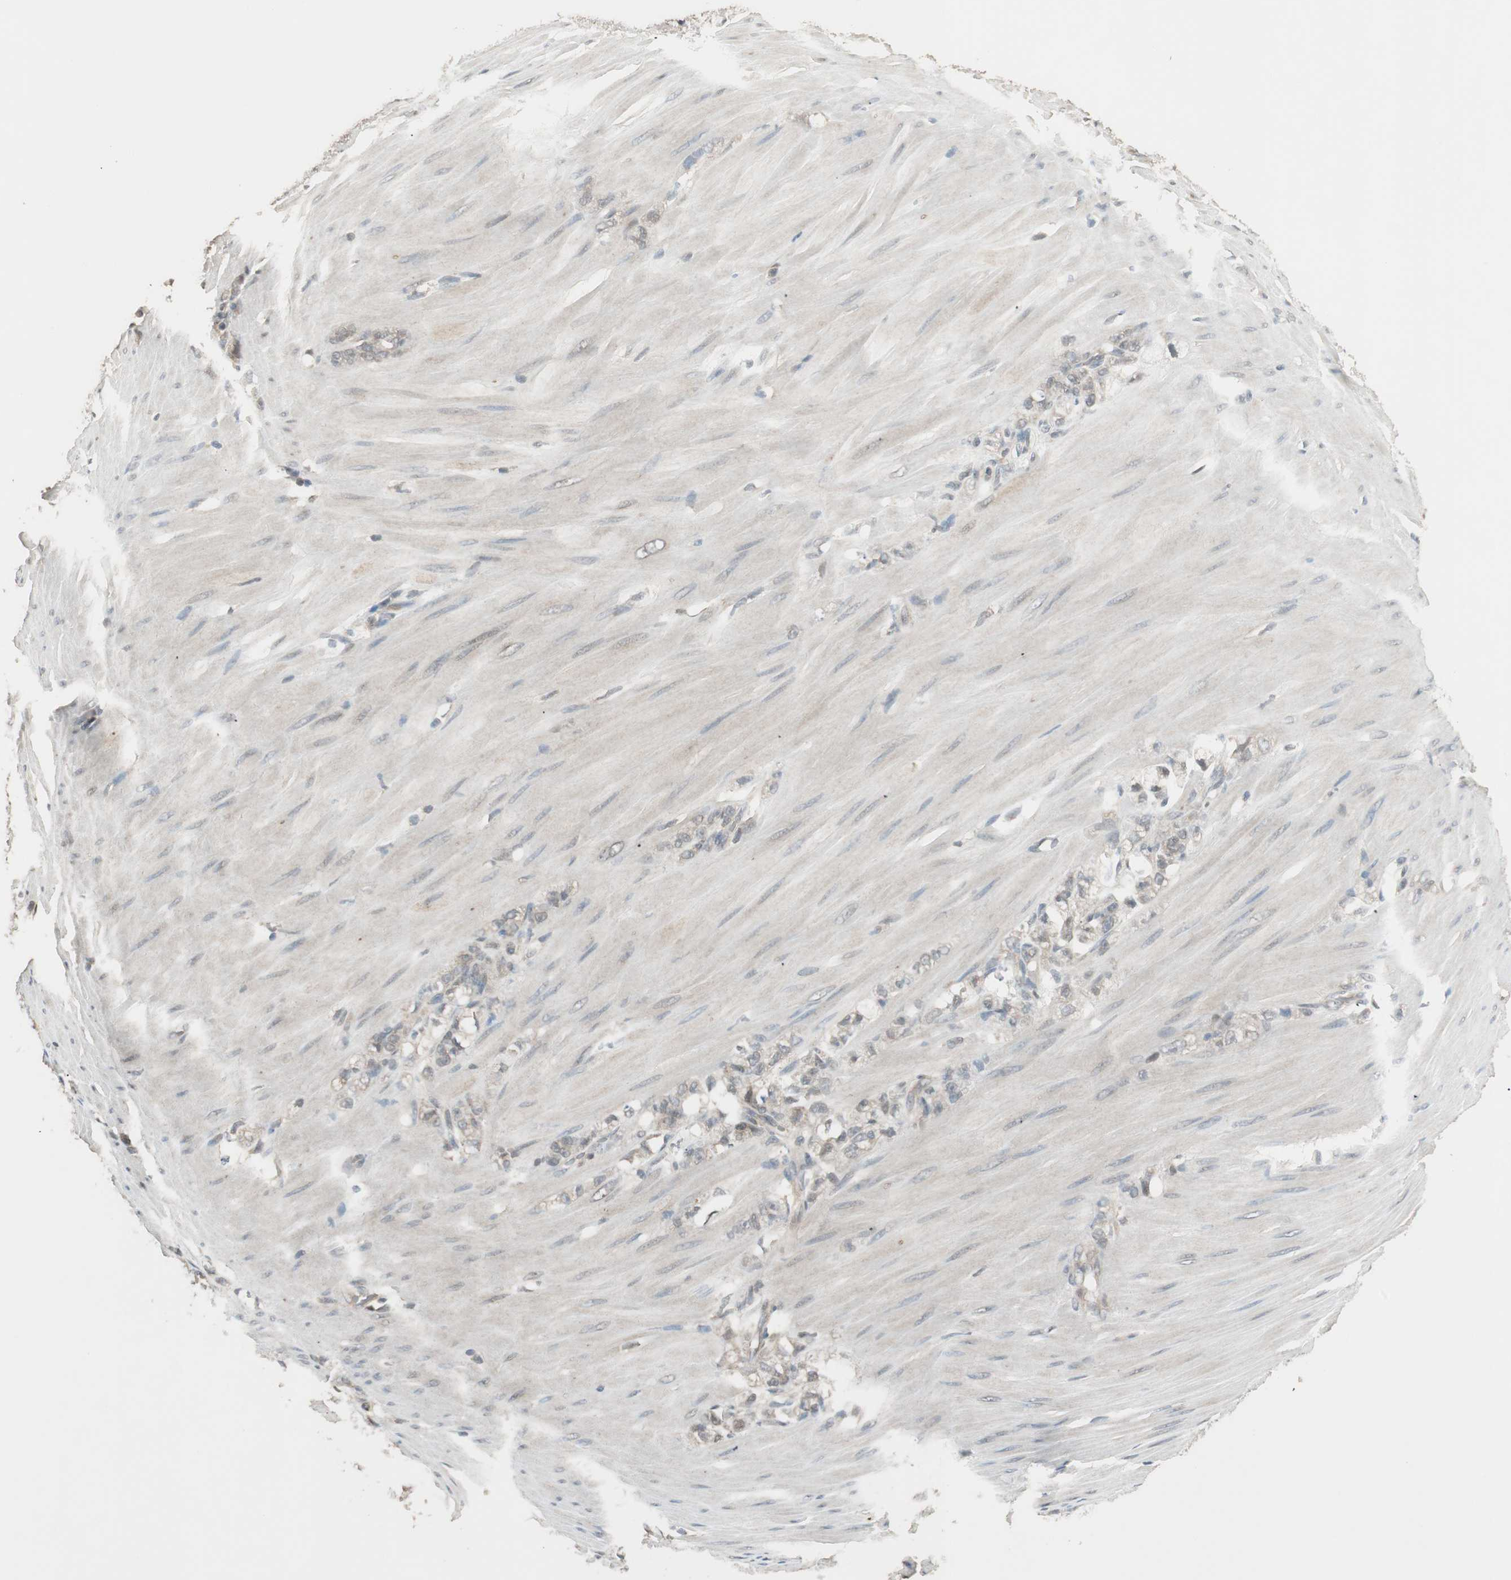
{"staining": {"intensity": "weak", "quantity": "<25%", "location": "cytoplasmic/membranous"}, "tissue": "stomach cancer", "cell_type": "Tumor cells", "image_type": "cancer", "snomed": [{"axis": "morphology", "description": "Adenocarcinoma, NOS"}, {"axis": "topography", "description": "Stomach"}], "caption": "Stomach cancer (adenocarcinoma) was stained to show a protein in brown. There is no significant positivity in tumor cells.", "gene": "USP5", "patient": {"sex": "male", "age": 82}}